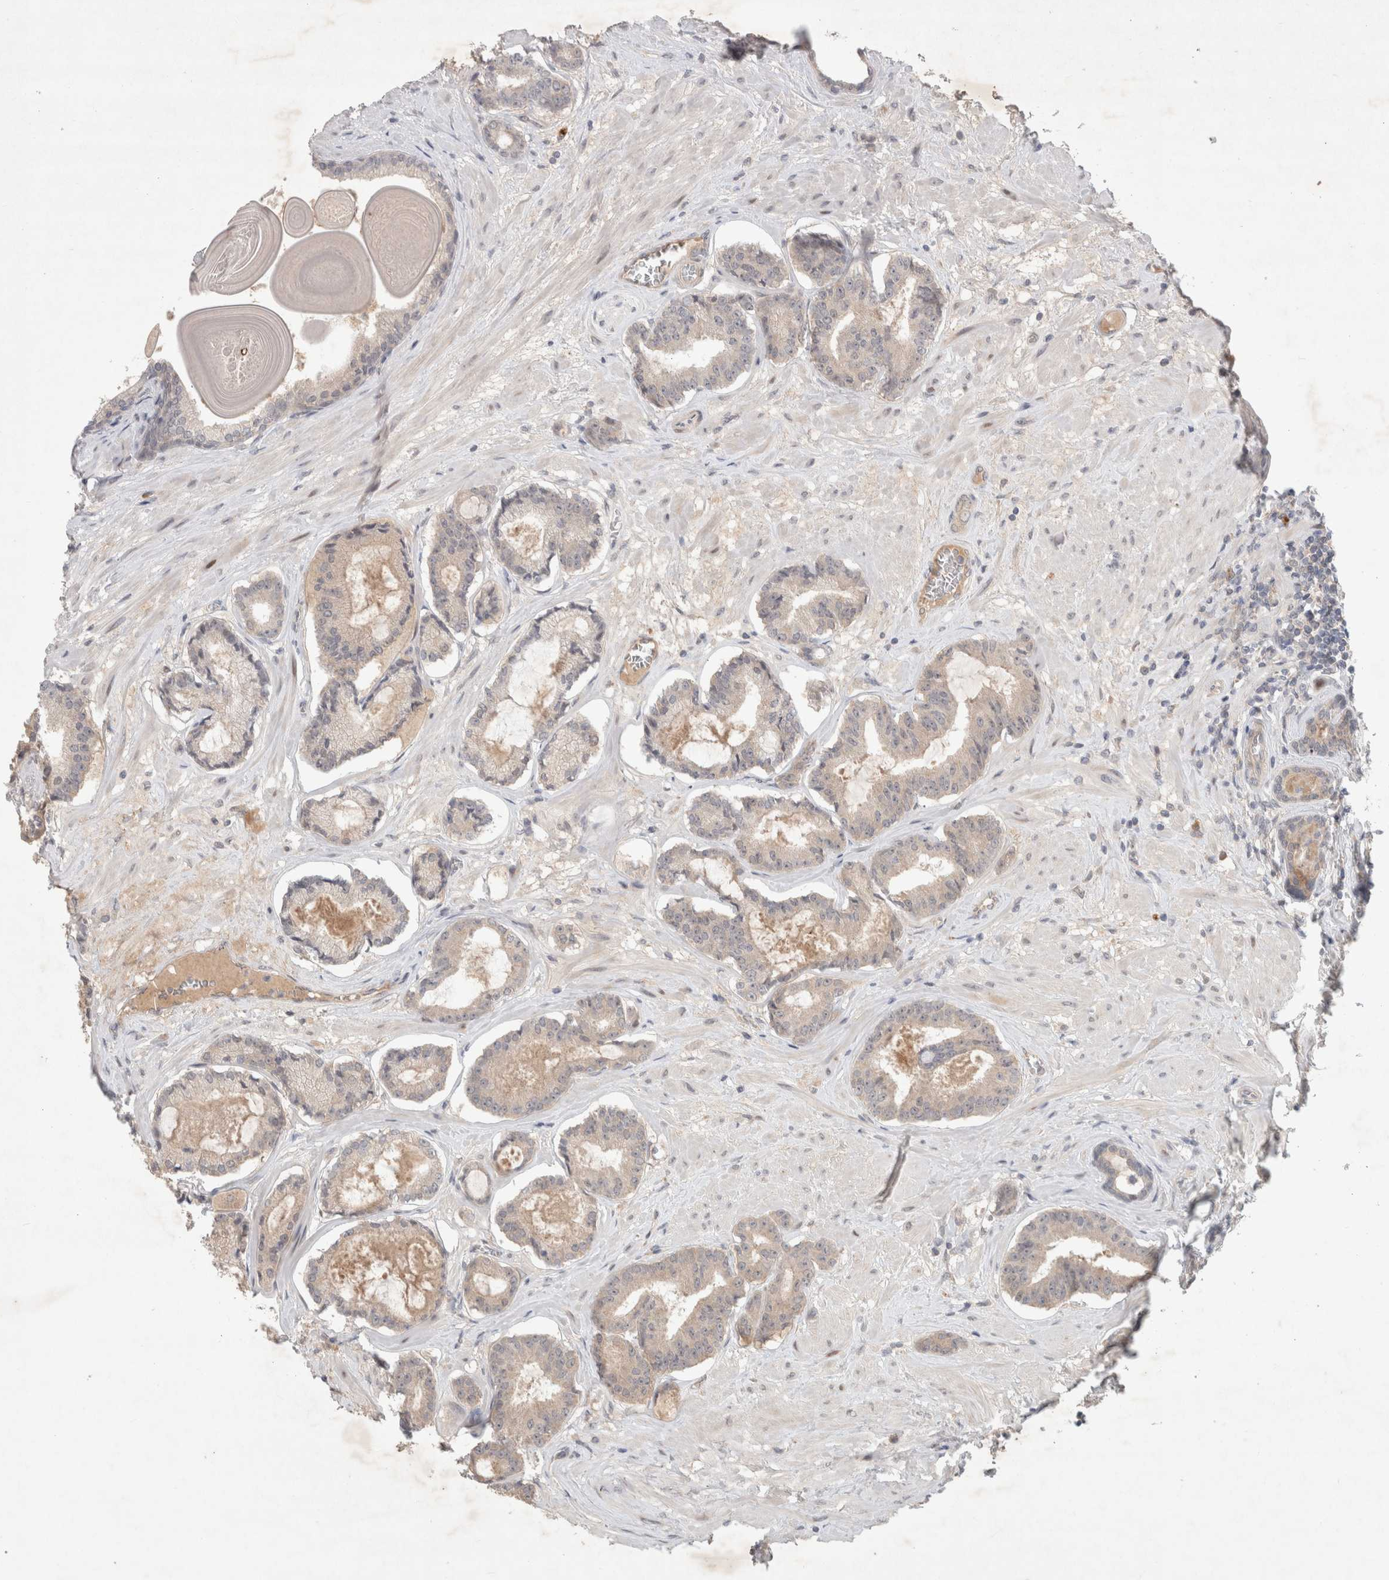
{"staining": {"intensity": "weak", "quantity": "<25%", "location": "cytoplasmic/membranous"}, "tissue": "prostate cancer", "cell_type": "Tumor cells", "image_type": "cancer", "snomed": [{"axis": "morphology", "description": "Adenocarcinoma, Low grade"}, {"axis": "topography", "description": "Prostate"}], "caption": "Image shows no protein positivity in tumor cells of low-grade adenocarcinoma (prostate) tissue.", "gene": "RASAL2", "patient": {"sex": "male", "age": 60}}